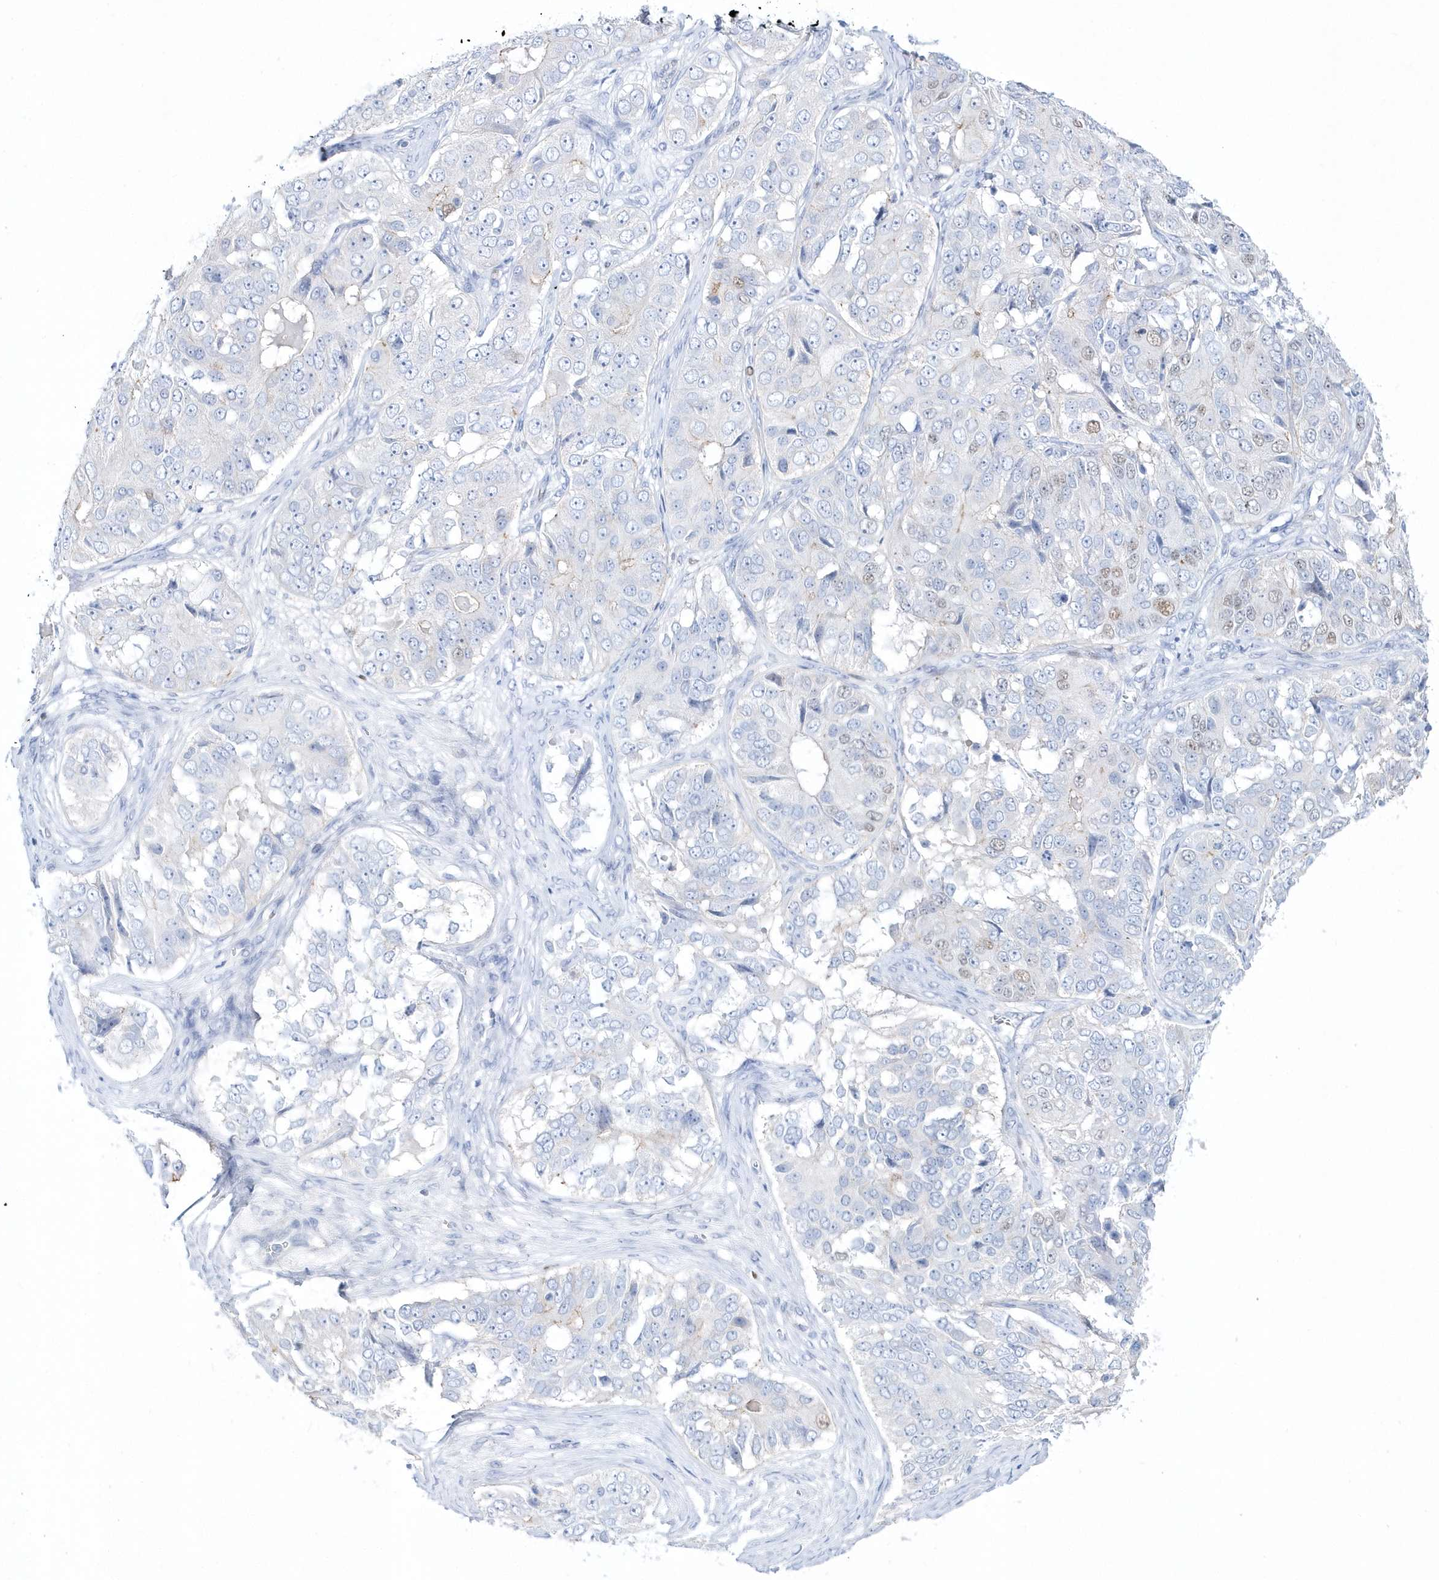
{"staining": {"intensity": "weak", "quantity": "<25%", "location": "nuclear"}, "tissue": "ovarian cancer", "cell_type": "Tumor cells", "image_type": "cancer", "snomed": [{"axis": "morphology", "description": "Carcinoma, endometroid"}, {"axis": "topography", "description": "Ovary"}], "caption": "Ovarian cancer was stained to show a protein in brown. There is no significant positivity in tumor cells.", "gene": "TMCO6", "patient": {"sex": "female", "age": 51}}